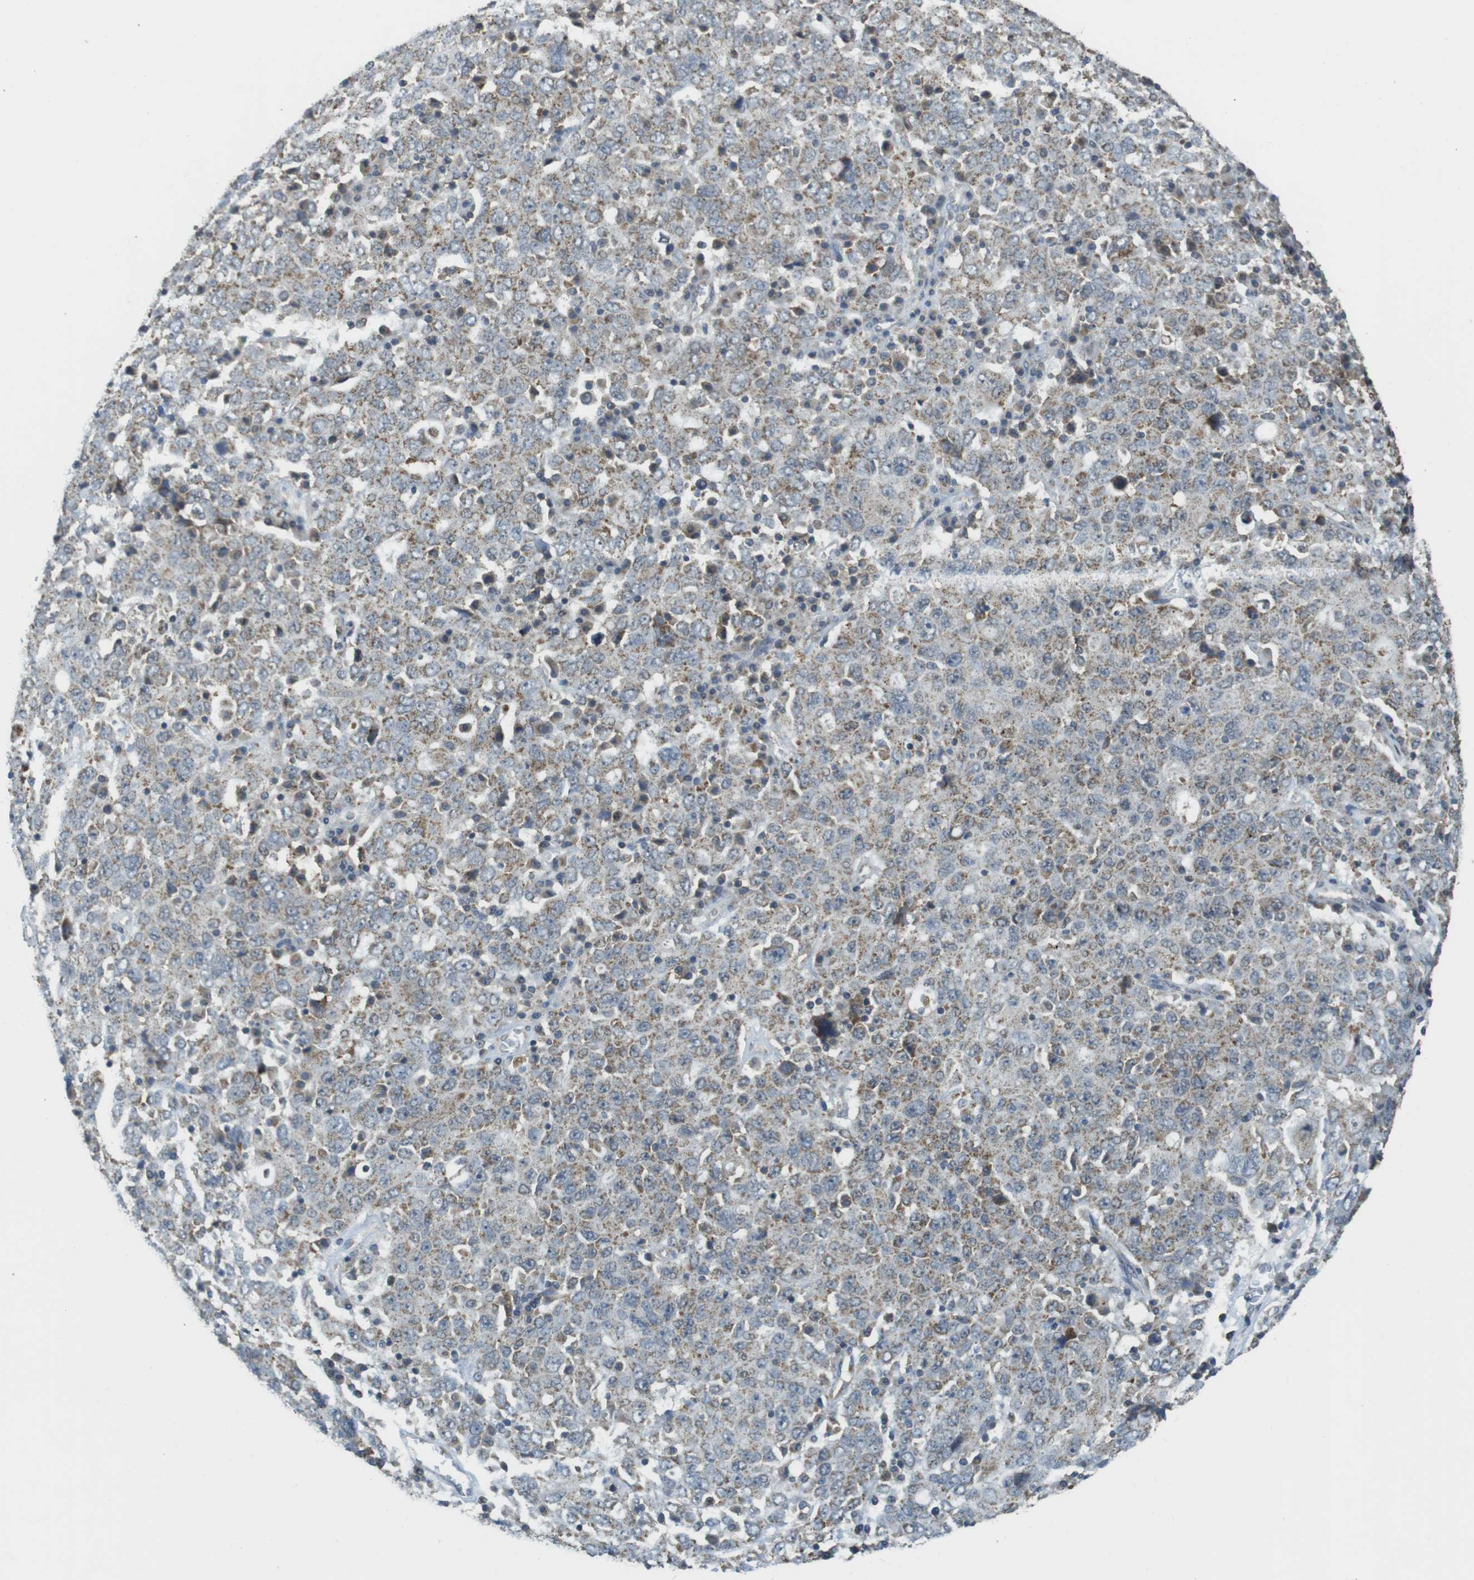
{"staining": {"intensity": "weak", "quantity": ">75%", "location": "cytoplasmic/membranous"}, "tissue": "ovarian cancer", "cell_type": "Tumor cells", "image_type": "cancer", "snomed": [{"axis": "morphology", "description": "Carcinoma, endometroid"}, {"axis": "topography", "description": "Ovary"}], "caption": "Tumor cells show low levels of weak cytoplasmic/membranous positivity in approximately >75% of cells in human ovarian cancer (endometroid carcinoma).", "gene": "BRI3BP", "patient": {"sex": "female", "age": 62}}